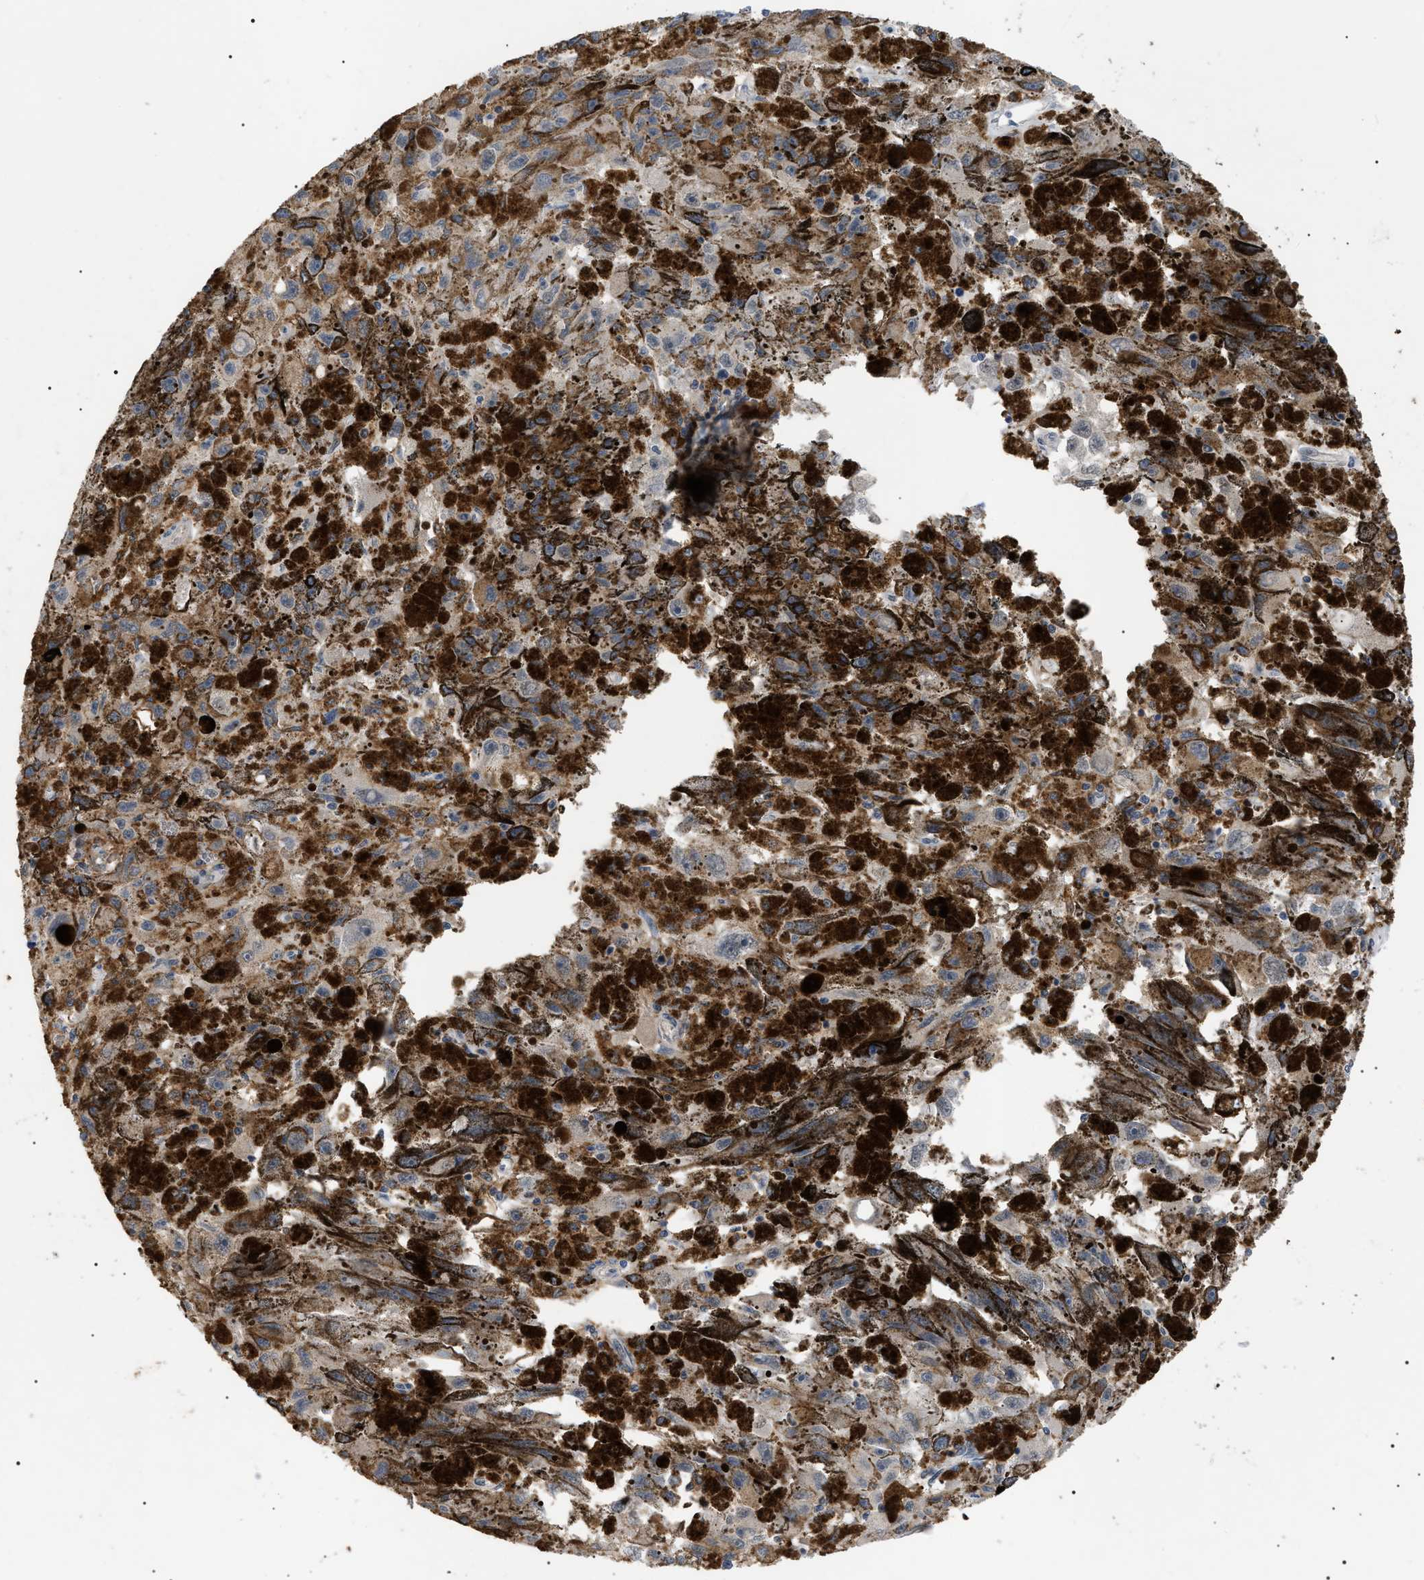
{"staining": {"intensity": "weak", "quantity": ">75%", "location": "cytoplasmic/membranous"}, "tissue": "melanoma", "cell_type": "Tumor cells", "image_type": "cancer", "snomed": [{"axis": "morphology", "description": "Malignant melanoma, NOS"}, {"axis": "topography", "description": "Skin"}], "caption": "The immunohistochemical stain shows weak cytoplasmic/membranous staining in tumor cells of melanoma tissue. Using DAB (brown) and hematoxylin (blue) stains, captured at high magnification using brightfield microscopy.", "gene": "CD300A", "patient": {"sex": "female", "age": 104}}